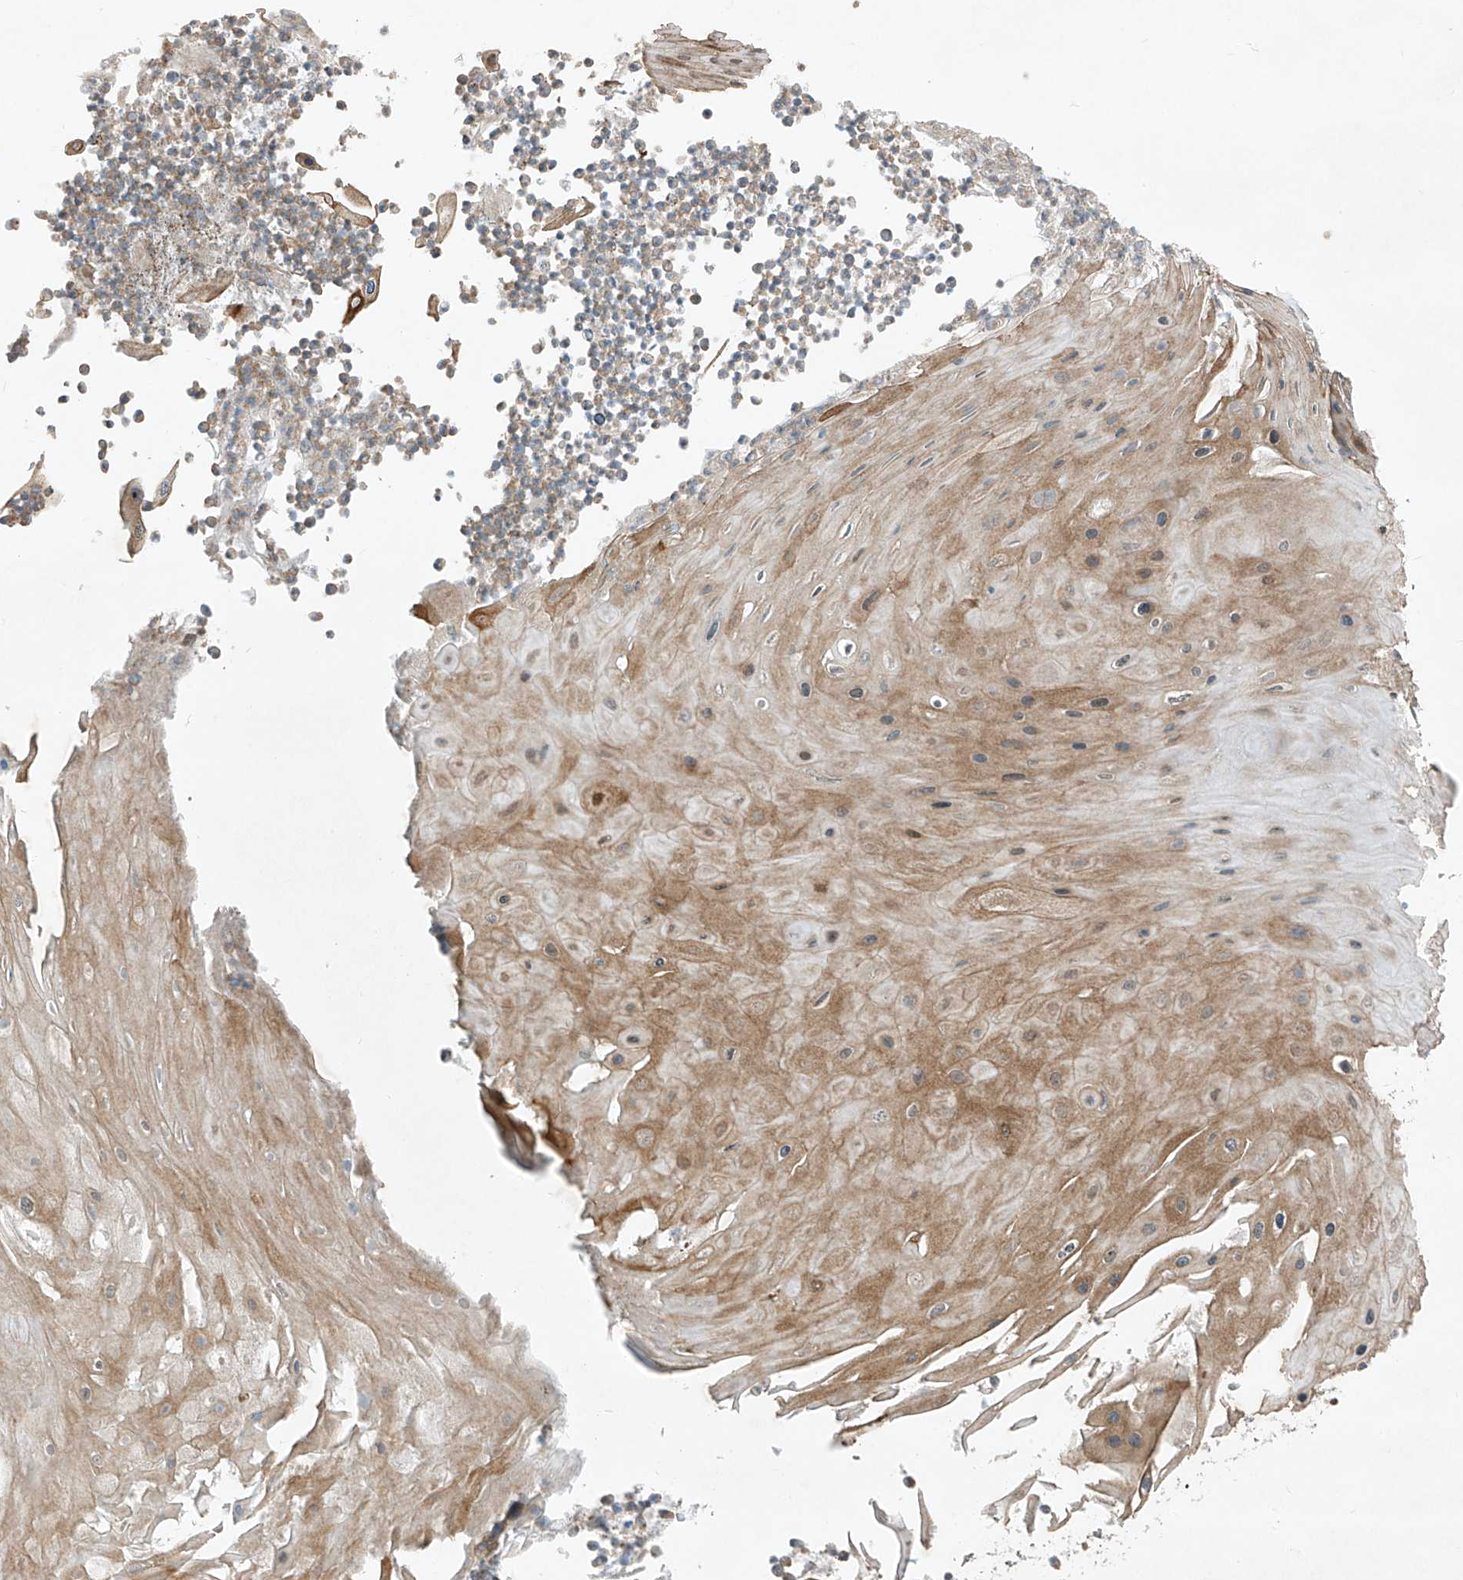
{"staining": {"intensity": "moderate", "quantity": ">75%", "location": "cytoplasmic/membranous,nuclear"}, "tissue": "skin cancer", "cell_type": "Tumor cells", "image_type": "cancer", "snomed": [{"axis": "morphology", "description": "Squamous cell carcinoma, NOS"}, {"axis": "topography", "description": "Skin"}], "caption": "Immunohistochemistry (IHC) of squamous cell carcinoma (skin) reveals medium levels of moderate cytoplasmic/membranous and nuclear staining in about >75% of tumor cells.", "gene": "PPCS", "patient": {"sex": "female", "age": 88}}